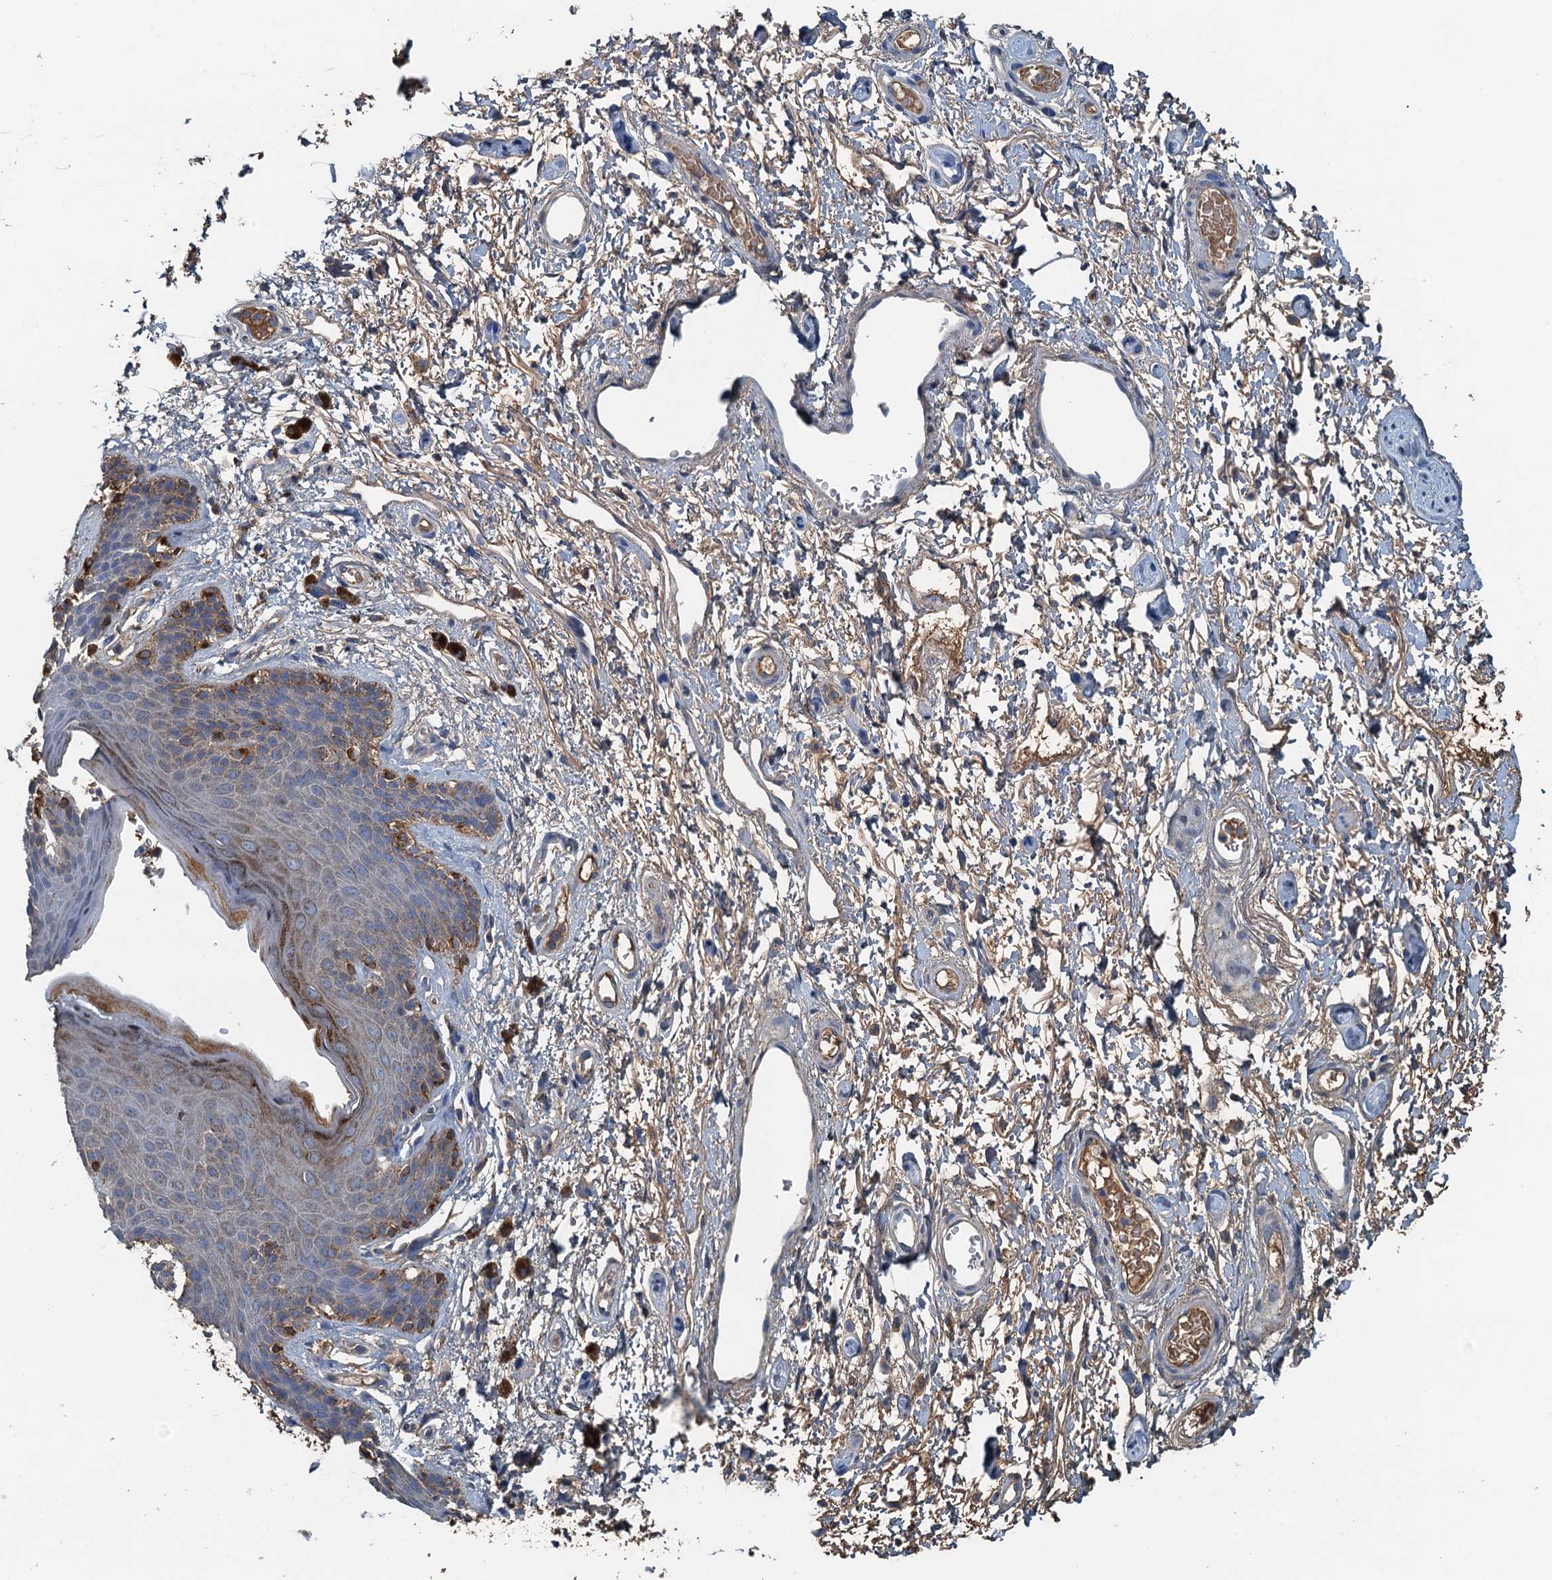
{"staining": {"intensity": "strong", "quantity": "<25%", "location": "cytoplasmic/membranous"}, "tissue": "skin", "cell_type": "Epidermal cells", "image_type": "normal", "snomed": [{"axis": "morphology", "description": "Normal tissue, NOS"}, {"axis": "topography", "description": "Anal"}], "caption": "Approximately <25% of epidermal cells in unremarkable skin reveal strong cytoplasmic/membranous protein expression as visualized by brown immunohistochemical staining.", "gene": "LSM14B", "patient": {"sex": "female", "age": 46}}